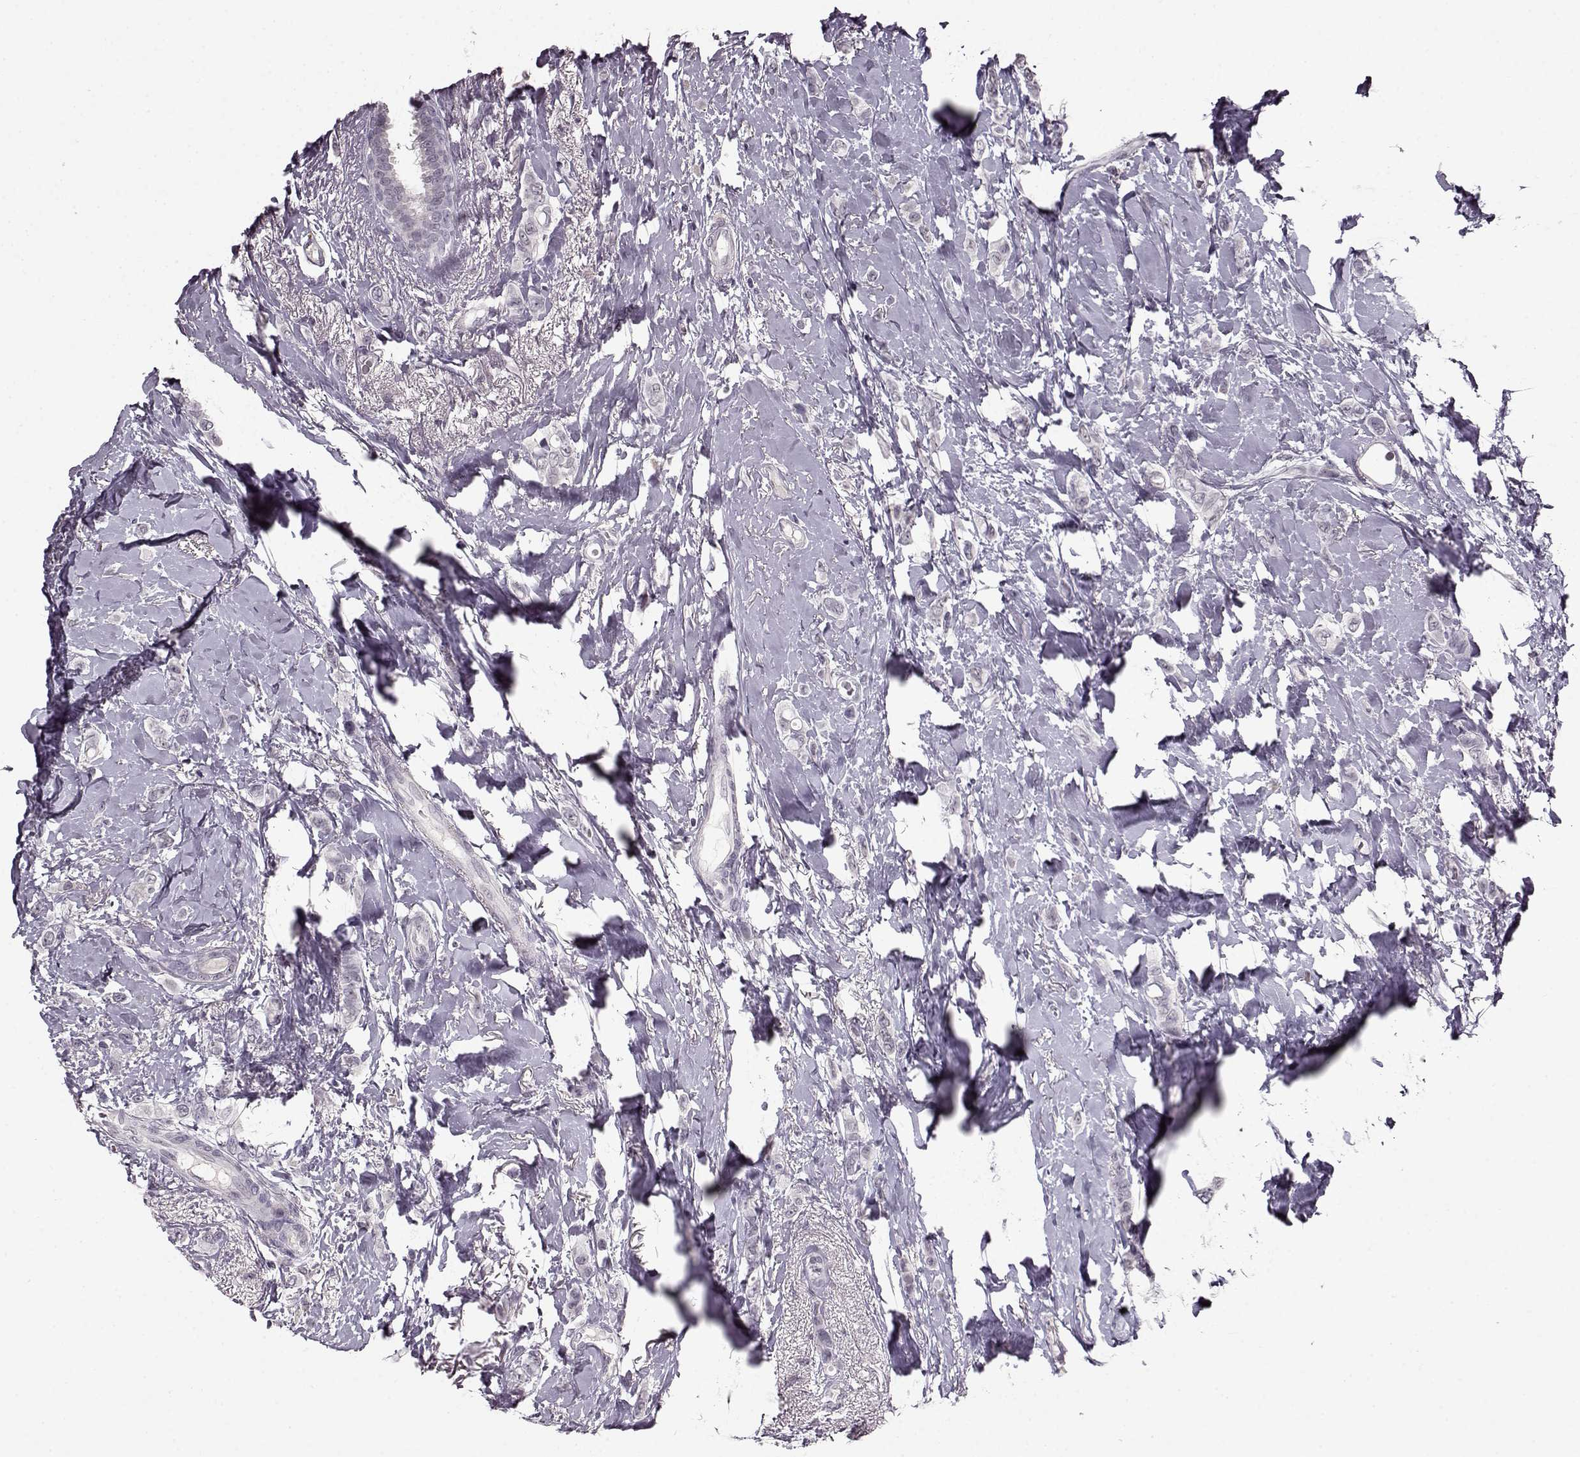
{"staining": {"intensity": "negative", "quantity": "none", "location": "none"}, "tissue": "breast cancer", "cell_type": "Tumor cells", "image_type": "cancer", "snomed": [{"axis": "morphology", "description": "Lobular carcinoma"}, {"axis": "topography", "description": "Breast"}], "caption": "Lobular carcinoma (breast) was stained to show a protein in brown. There is no significant expression in tumor cells. The staining is performed using DAB brown chromogen with nuclei counter-stained in using hematoxylin.", "gene": "RP1L1", "patient": {"sex": "female", "age": 66}}